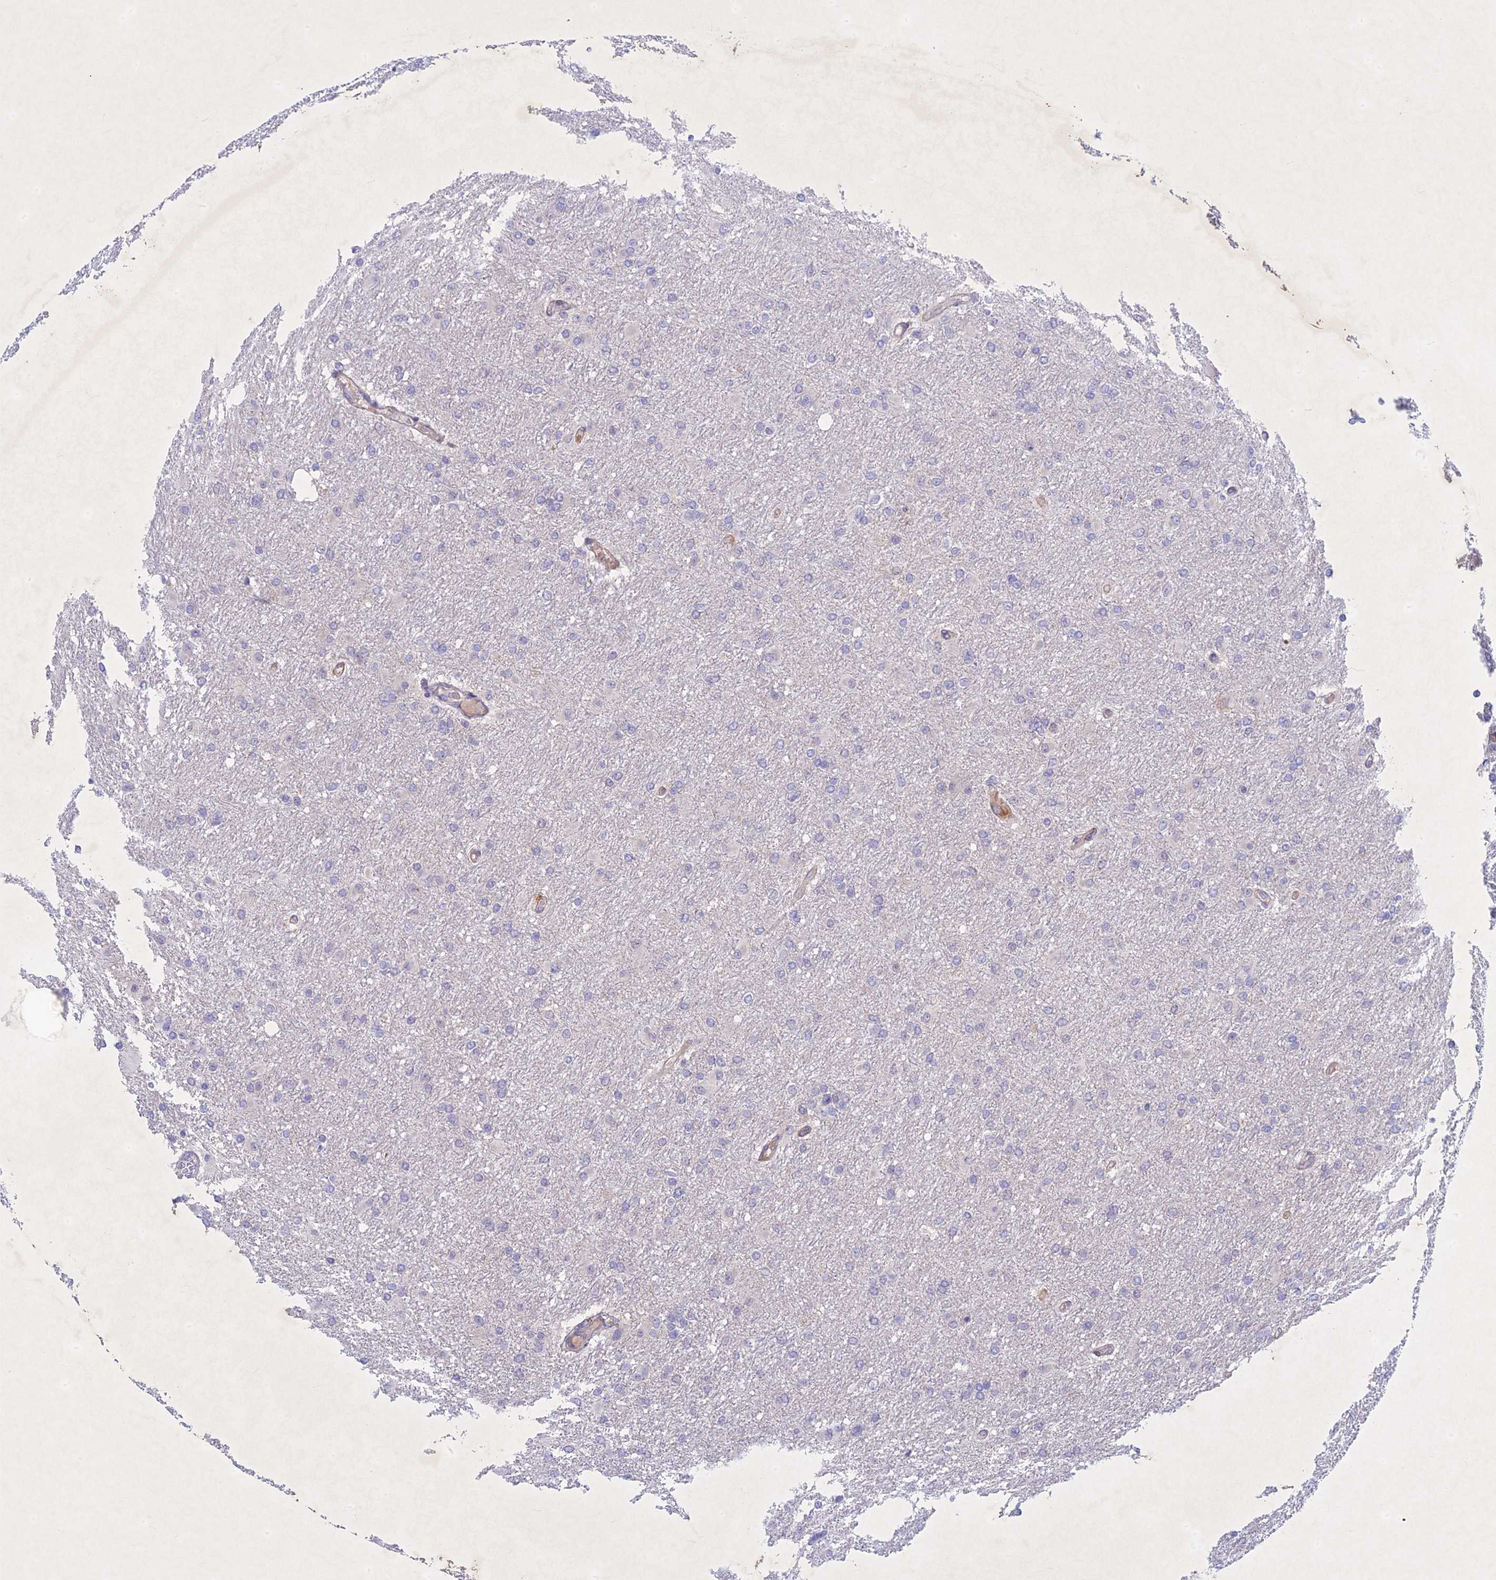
{"staining": {"intensity": "negative", "quantity": "none", "location": "none"}, "tissue": "glioma", "cell_type": "Tumor cells", "image_type": "cancer", "snomed": [{"axis": "morphology", "description": "Glioma, malignant, High grade"}, {"axis": "topography", "description": "Cerebral cortex"}], "caption": "Human glioma stained for a protein using IHC exhibits no staining in tumor cells.", "gene": "PTHLH", "patient": {"sex": "female", "age": 36}}